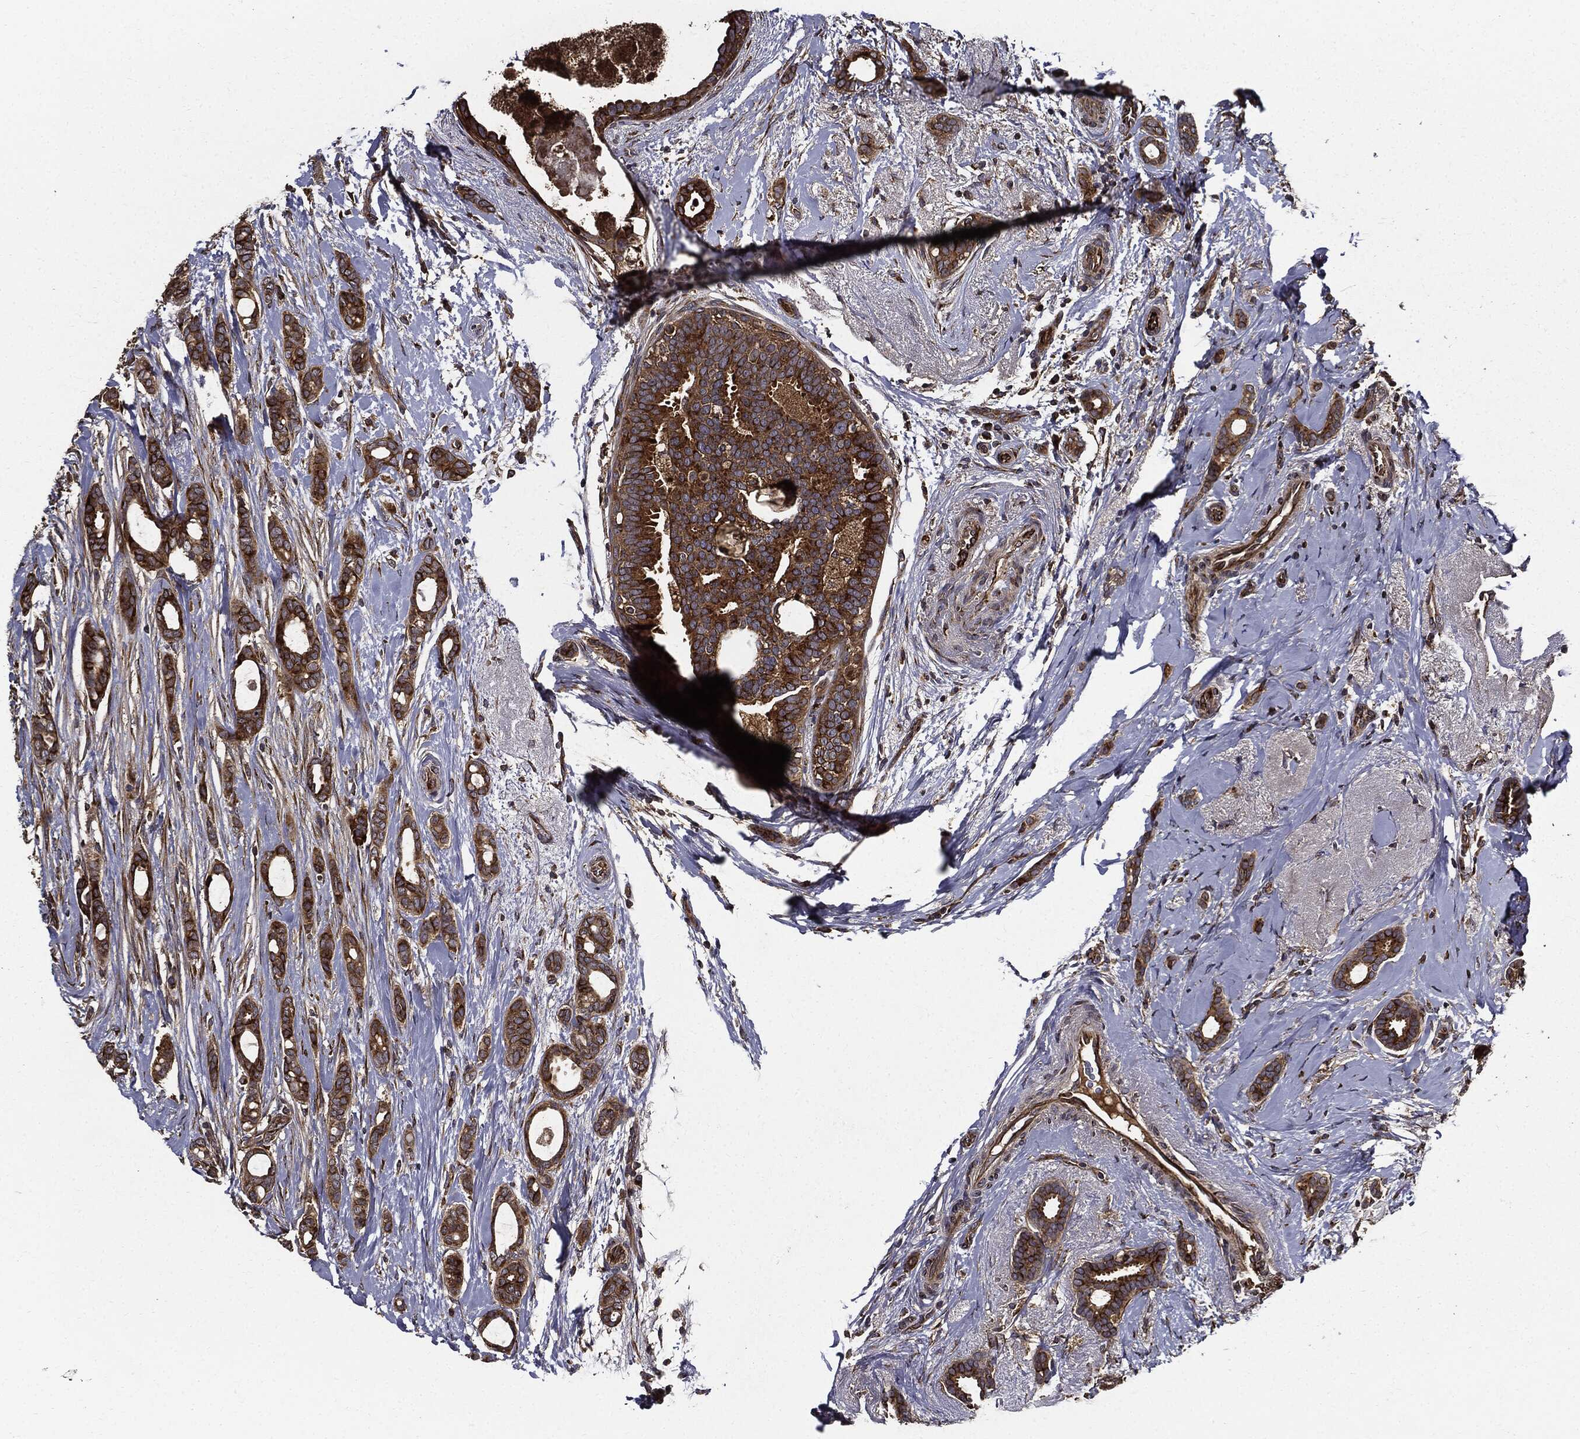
{"staining": {"intensity": "moderate", "quantity": ">75%", "location": "cytoplasmic/membranous"}, "tissue": "breast cancer", "cell_type": "Tumor cells", "image_type": "cancer", "snomed": [{"axis": "morphology", "description": "Duct carcinoma"}, {"axis": "topography", "description": "Breast"}], "caption": "Immunohistochemical staining of human invasive ductal carcinoma (breast) demonstrates medium levels of moderate cytoplasmic/membranous expression in approximately >75% of tumor cells.", "gene": "HTT", "patient": {"sex": "female", "age": 51}}